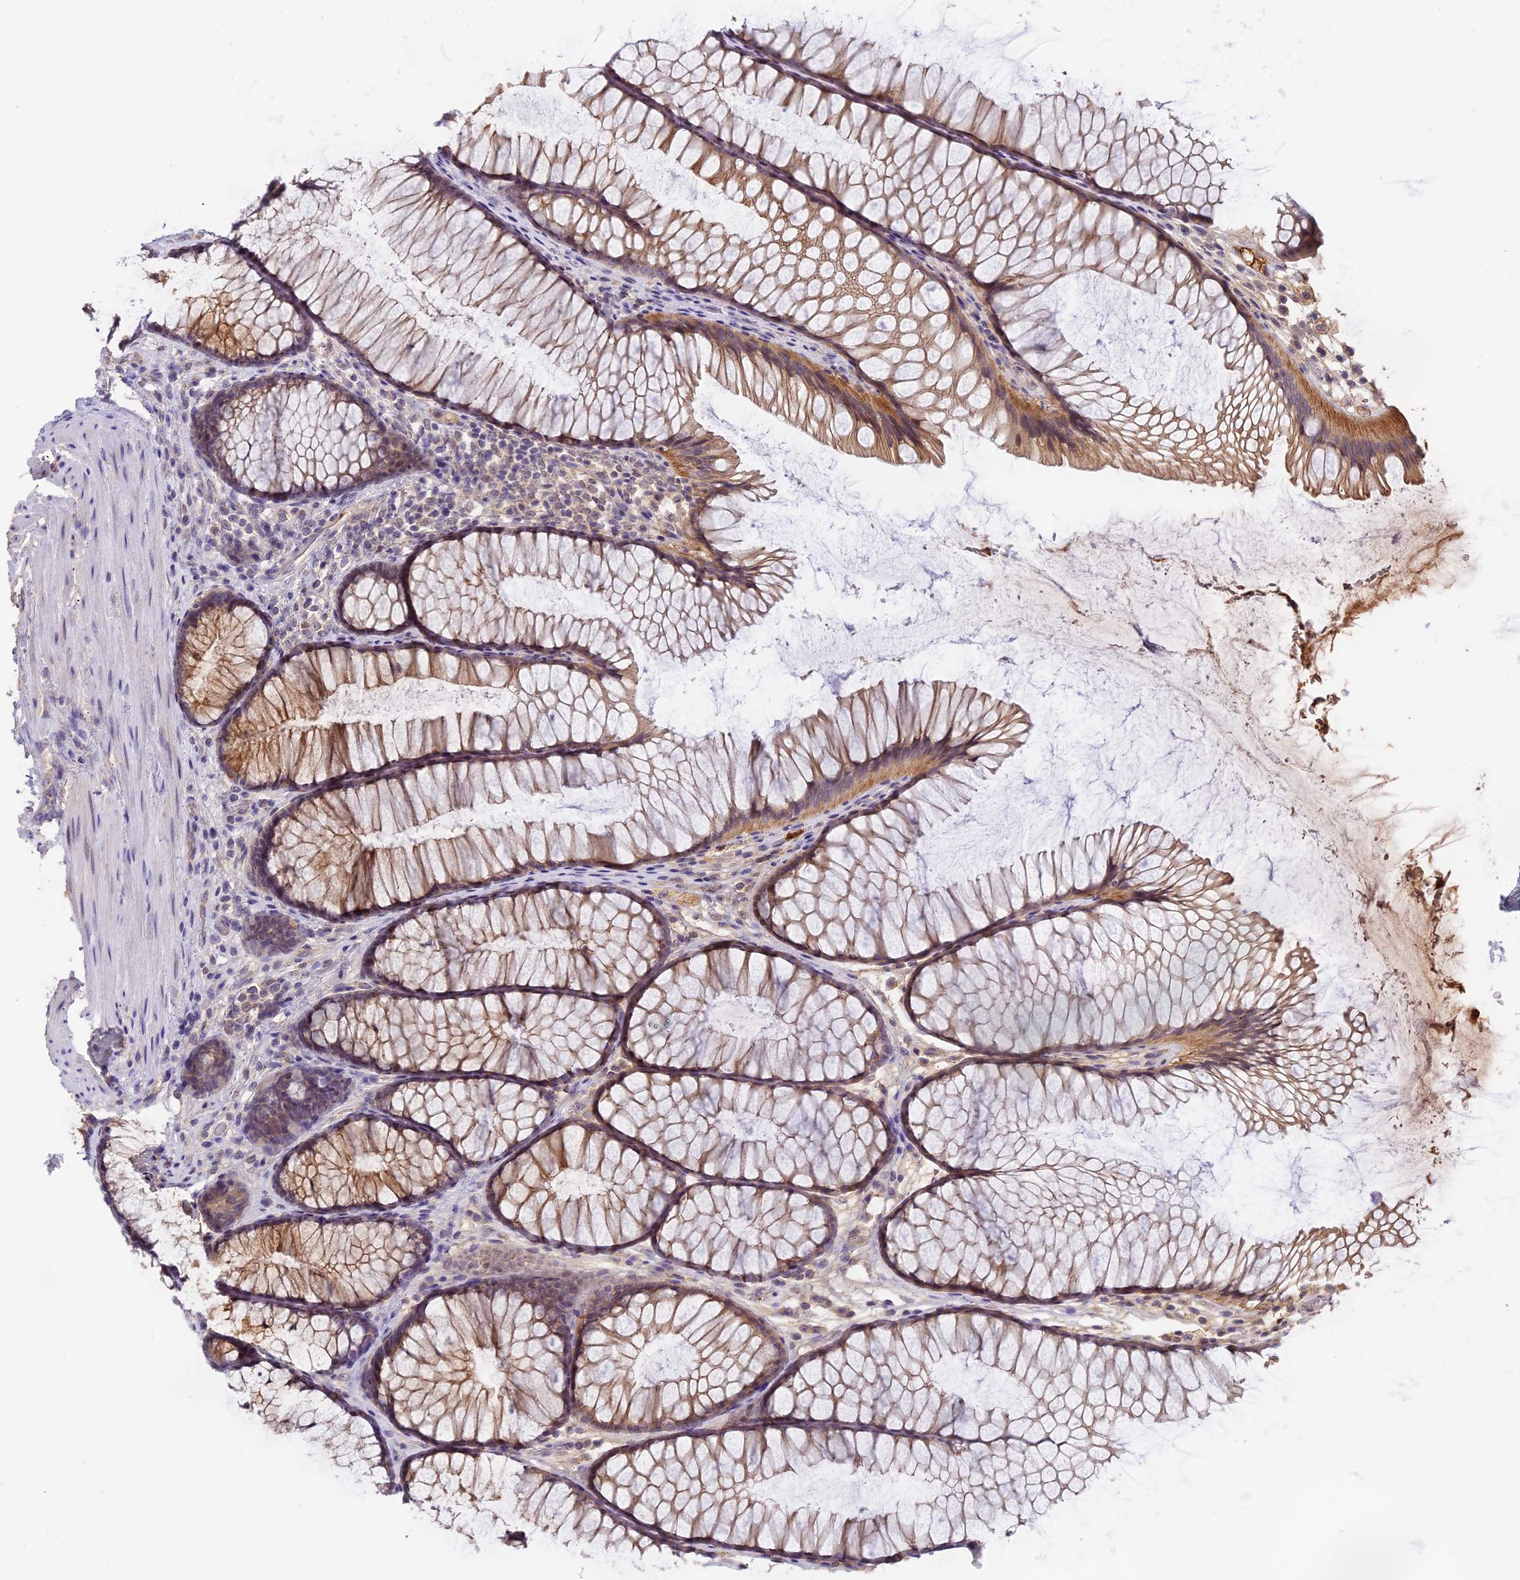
{"staining": {"intensity": "weak", "quantity": ">75%", "location": "cytoplasmic/membranous"}, "tissue": "colon", "cell_type": "Endothelial cells", "image_type": "normal", "snomed": [{"axis": "morphology", "description": "Normal tissue, NOS"}, {"axis": "topography", "description": "Colon"}], "caption": "High-magnification brightfield microscopy of normal colon stained with DAB (3,3'-diaminobenzidine) (brown) and counterstained with hematoxylin (blue). endothelial cells exhibit weak cytoplasmic/membranous positivity is seen in approximately>75% of cells. The staining is performed using DAB brown chromogen to label protein expression. The nuclei are counter-stained blue using hematoxylin.", "gene": "ADGRD1", "patient": {"sex": "female", "age": 82}}